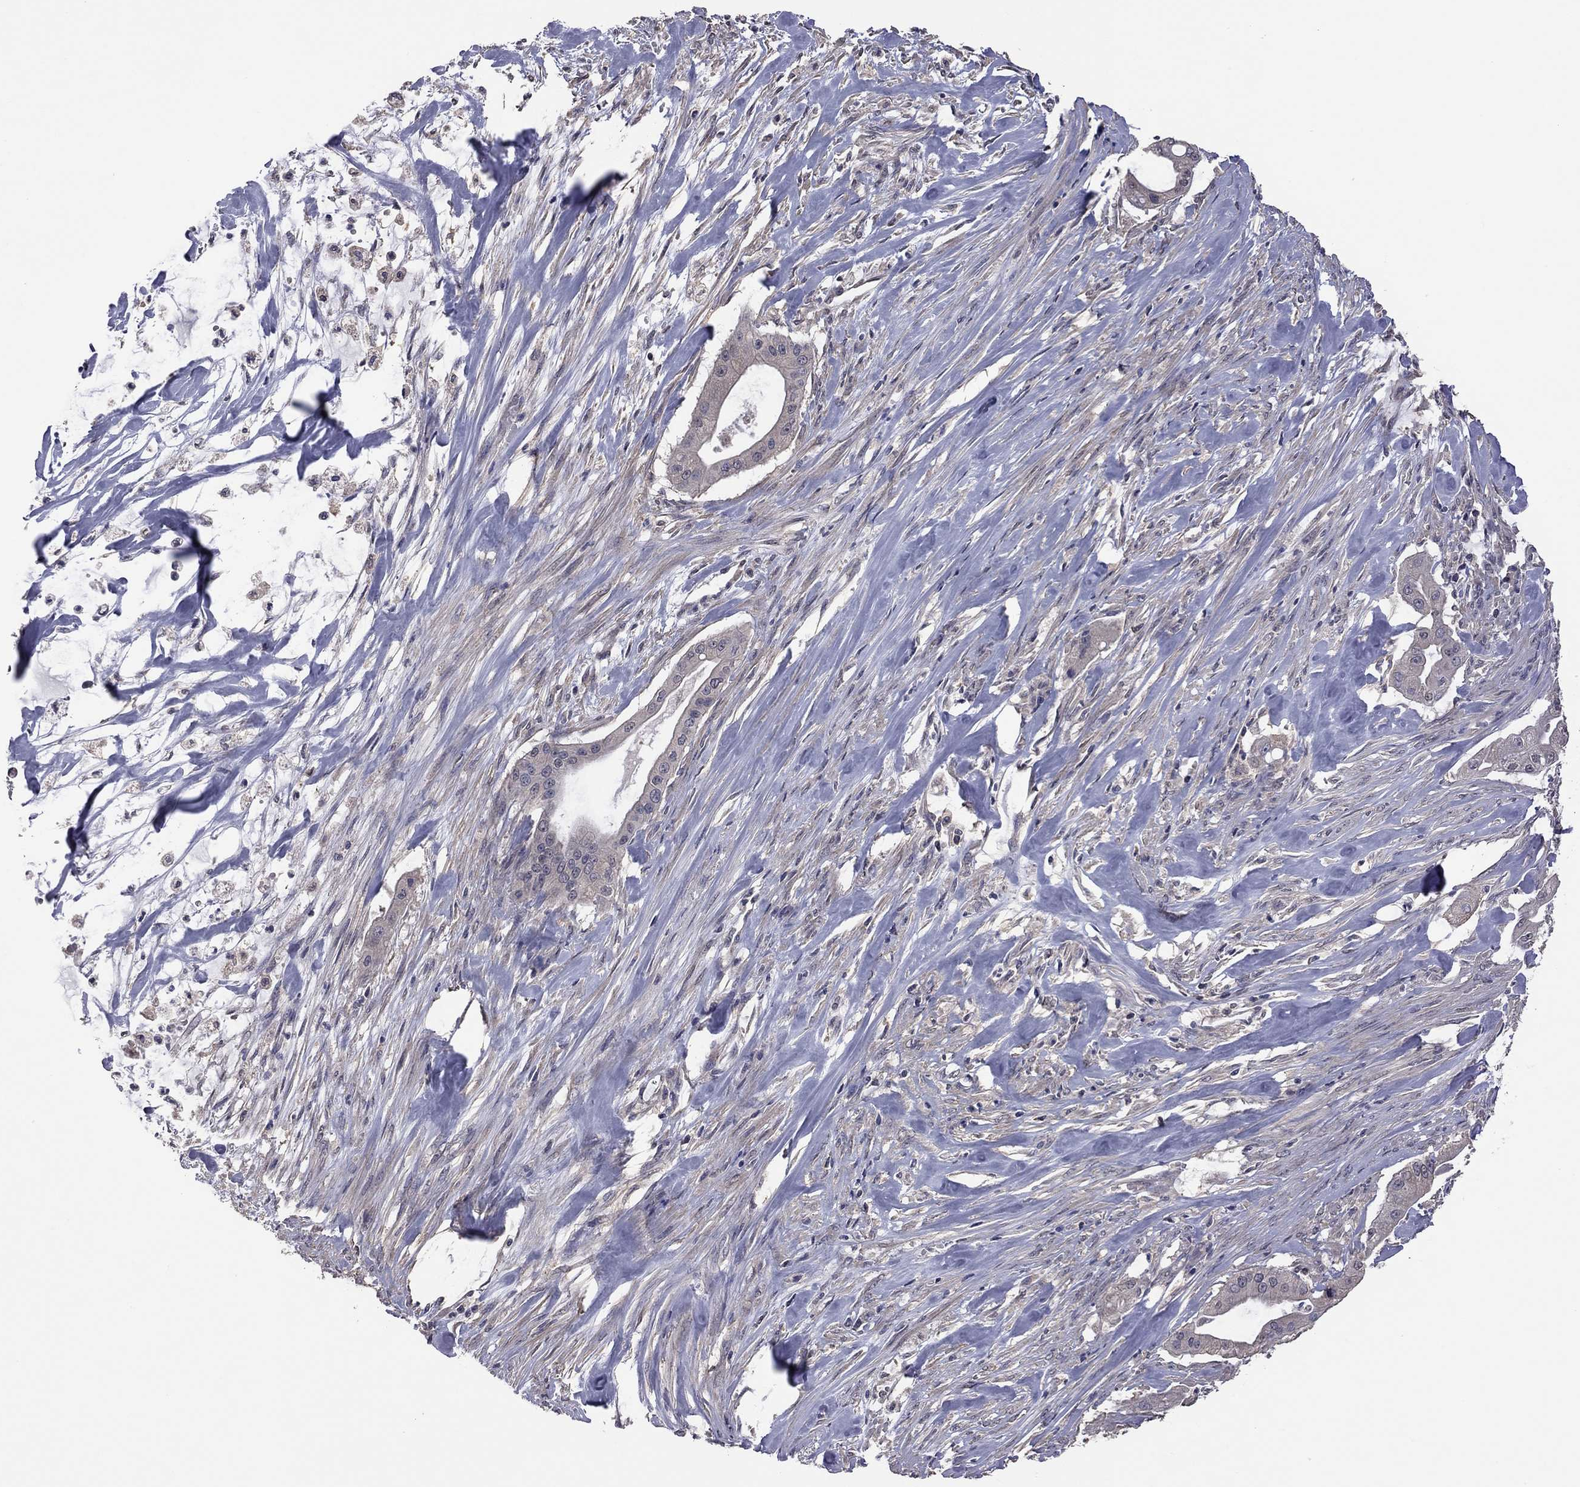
{"staining": {"intensity": "negative", "quantity": "none", "location": "none"}, "tissue": "pancreatic cancer", "cell_type": "Tumor cells", "image_type": "cancer", "snomed": [{"axis": "morphology", "description": "Normal tissue, NOS"}, {"axis": "morphology", "description": "Inflammation, NOS"}, {"axis": "morphology", "description": "Adenocarcinoma, NOS"}, {"axis": "topography", "description": "Pancreas"}], "caption": "IHC histopathology image of neoplastic tissue: adenocarcinoma (pancreatic) stained with DAB displays no significant protein expression in tumor cells.", "gene": "TSNARE1", "patient": {"sex": "male", "age": 57}}